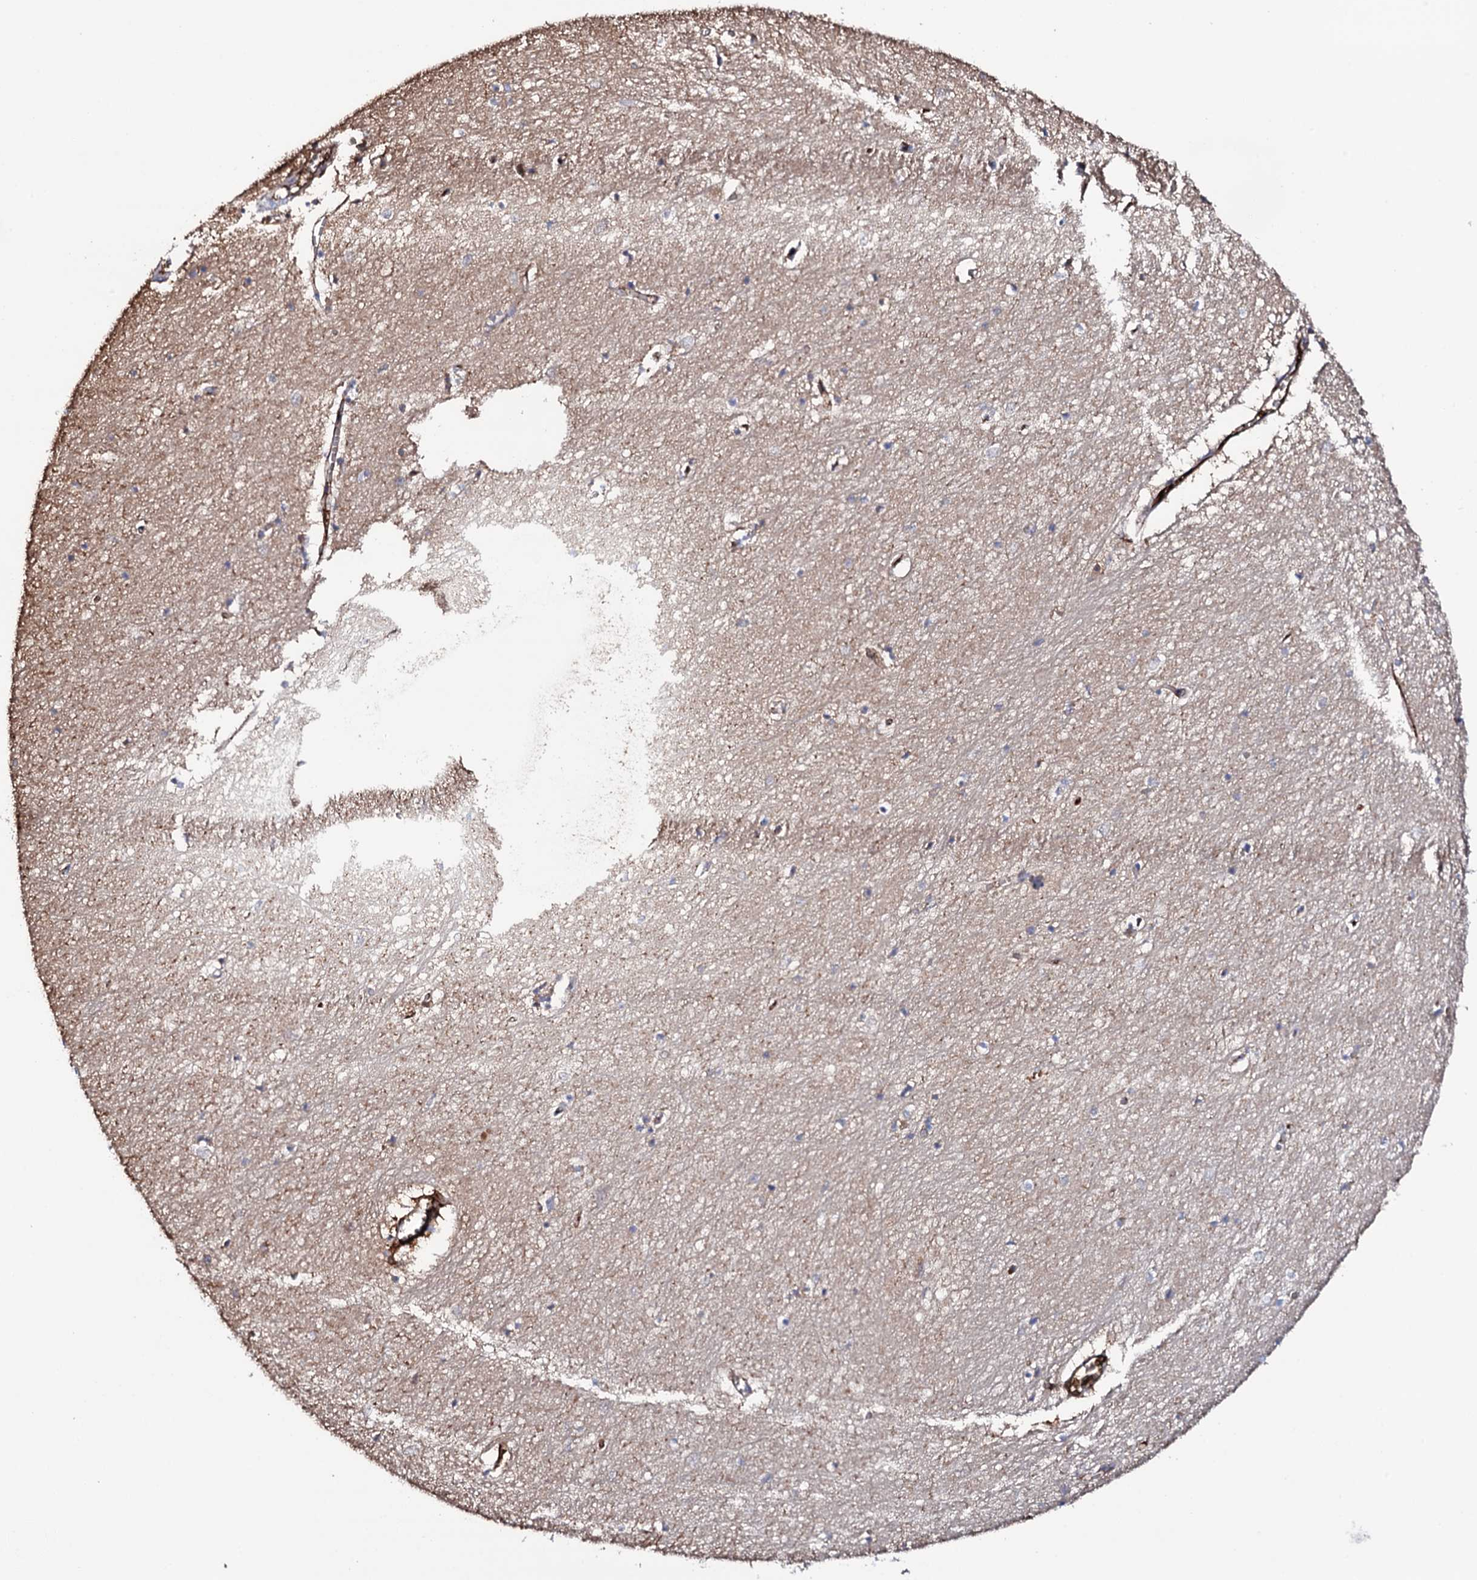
{"staining": {"intensity": "negative", "quantity": "none", "location": "none"}, "tissue": "hippocampus", "cell_type": "Glial cells", "image_type": "normal", "snomed": [{"axis": "morphology", "description": "Normal tissue, NOS"}, {"axis": "topography", "description": "Hippocampus"}], "caption": "DAB immunohistochemical staining of normal hippocampus exhibits no significant staining in glial cells.", "gene": "TCAF2C", "patient": {"sex": "female", "age": 64}}